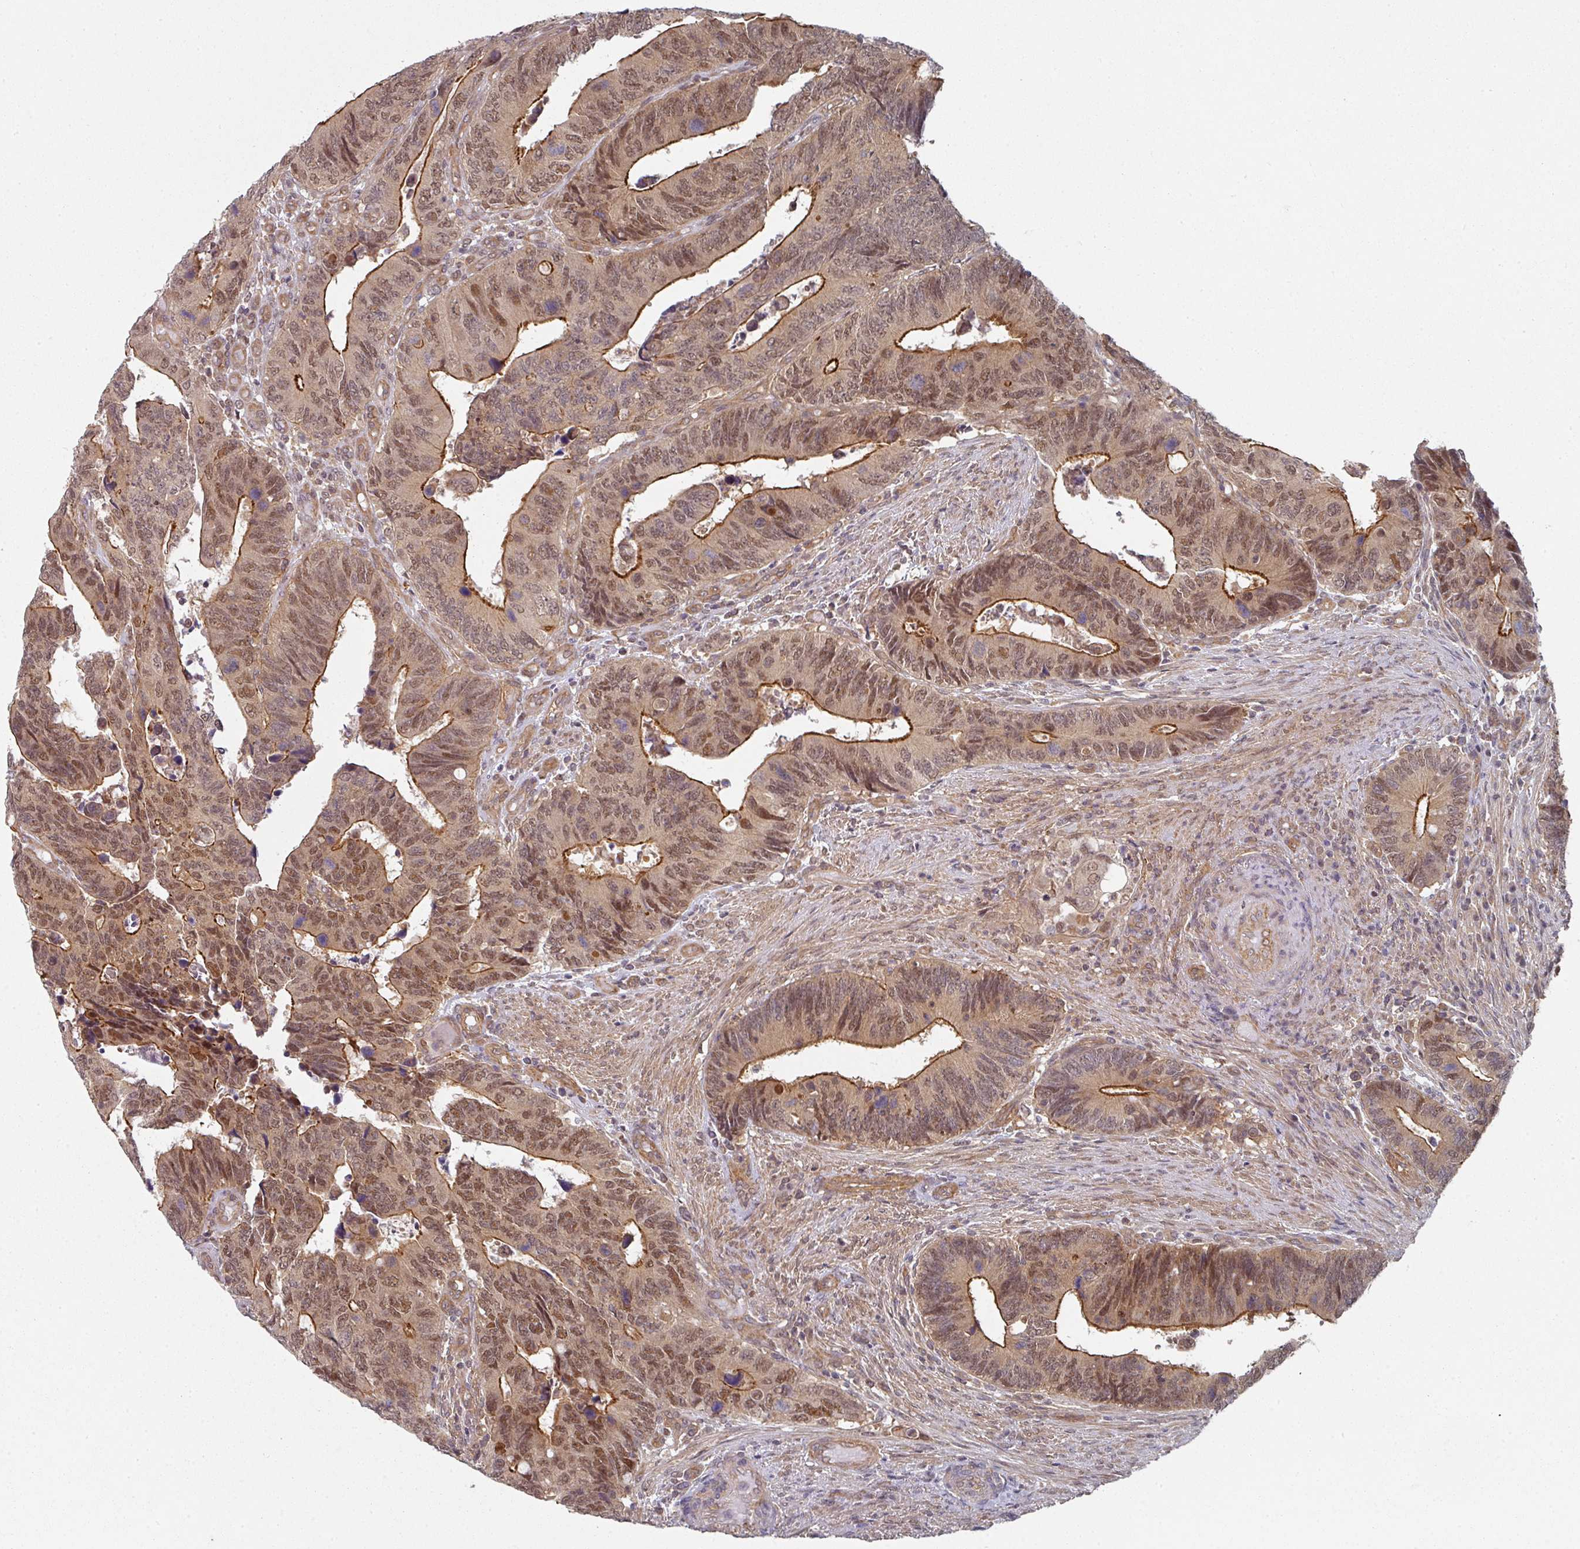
{"staining": {"intensity": "moderate", "quantity": ">75%", "location": "cytoplasmic/membranous,nuclear"}, "tissue": "colorectal cancer", "cell_type": "Tumor cells", "image_type": "cancer", "snomed": [{"axis": "morphology", "description": "Adenocarcinoma, NOS"}, {"axis": "topography", "description": "Colon"}], "caption": "Colorectal cancer (adenocarcinoma) stained for a protein demonstrates moderate cytoplasmic/membranous and nuclear positivity in tumor cells.", "gene": "PSME3IP1", "patient": {"sex": "male", "age": 87}}